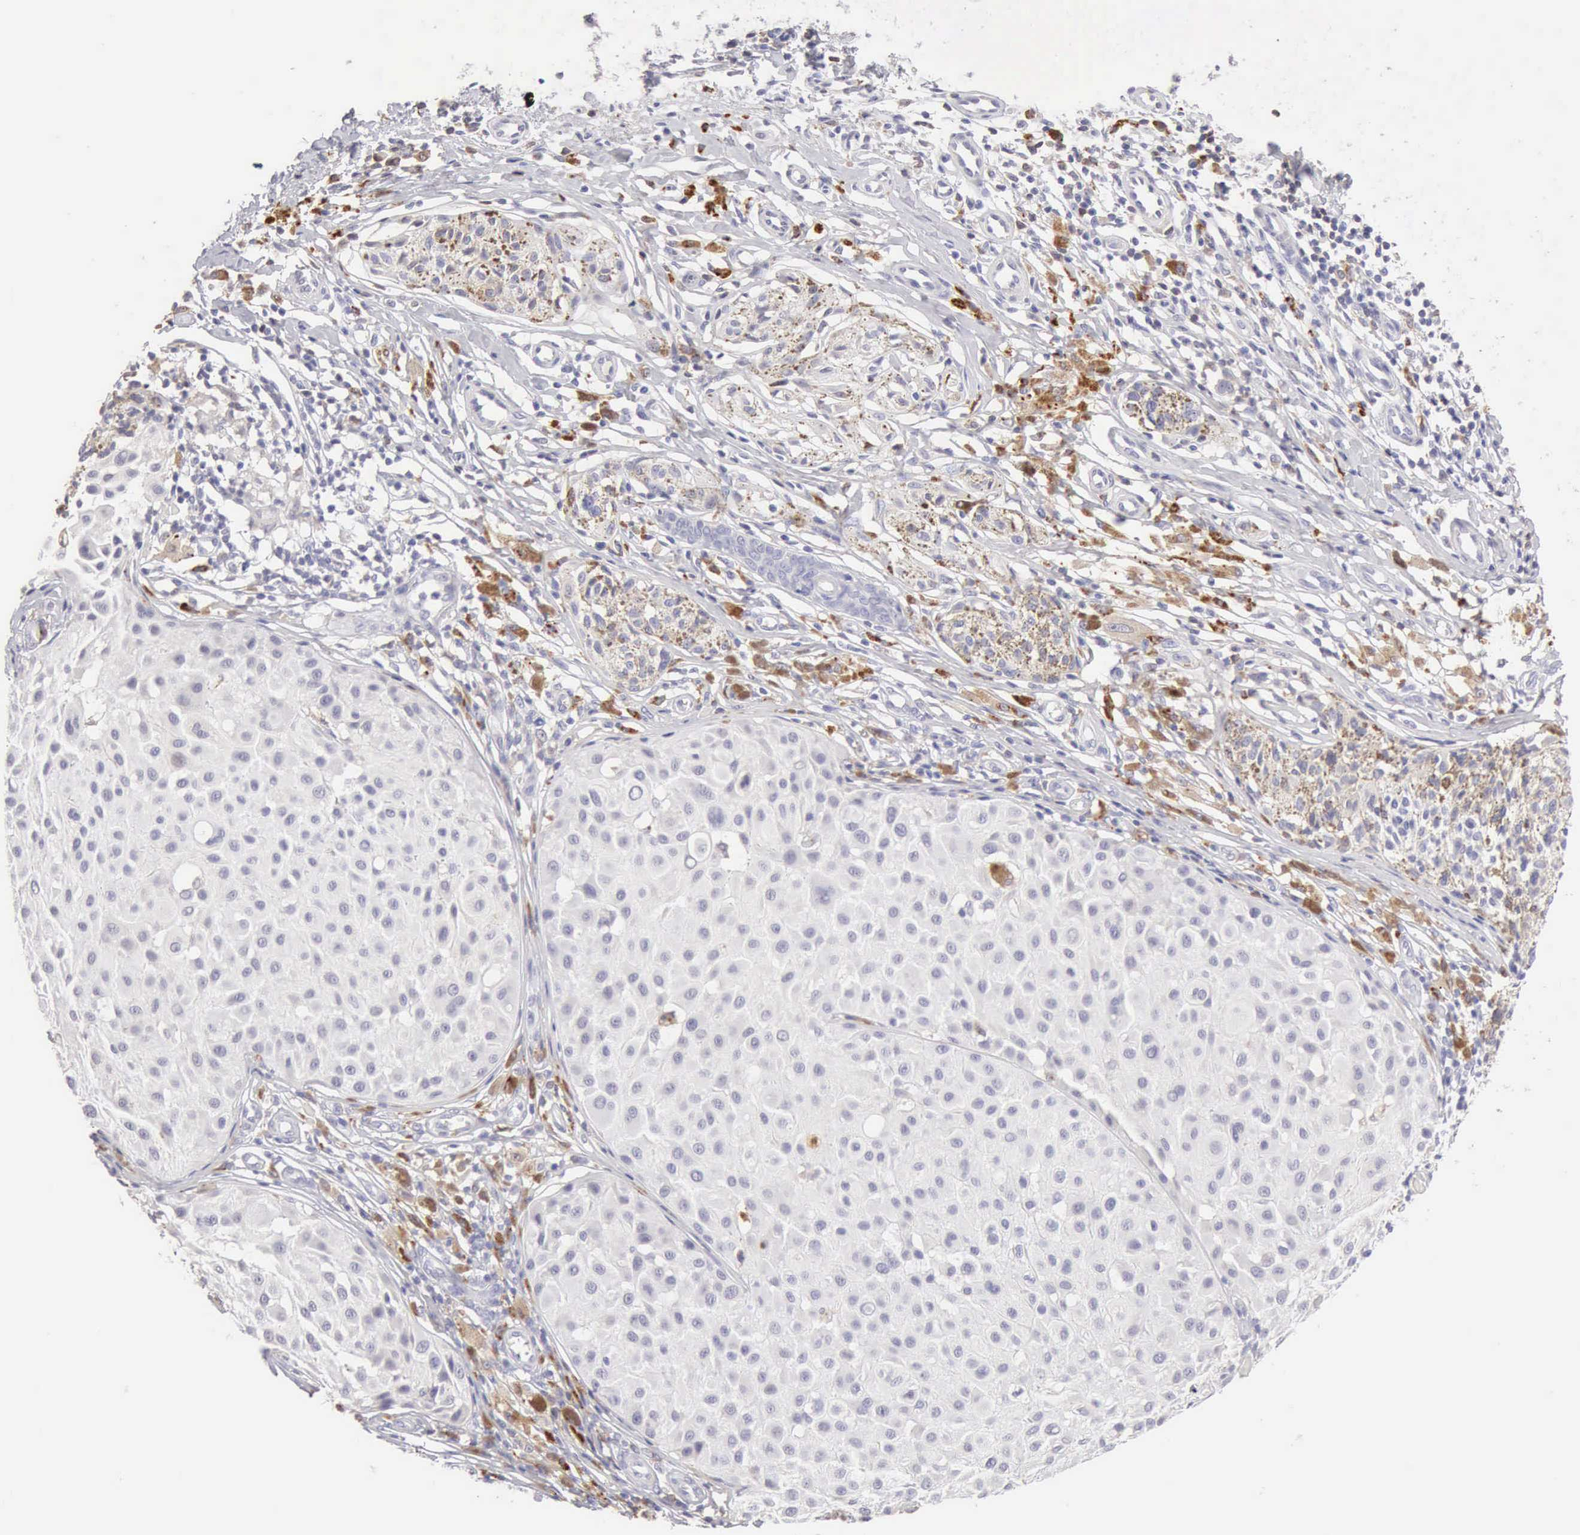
{"staining": {"intensity": "negative", "quantity": "none", "location": "none"}, "tissue": "melanoma", "cell_type": "Tumor cells", "image_type": "cancer", "snomed": [{"axis": "morphology", "description": "Malignant melanoma, NOS"}, {"axis": "topography", "description": "Skin"}], "caption": "A high-resolution histopathology image shows immunohistochemistry staining of malignant melanoma, which demonstrates no significant positivity in tumor cells.", "gene": "RNASE1", "patient": {"sex": "male", "age": 36}}